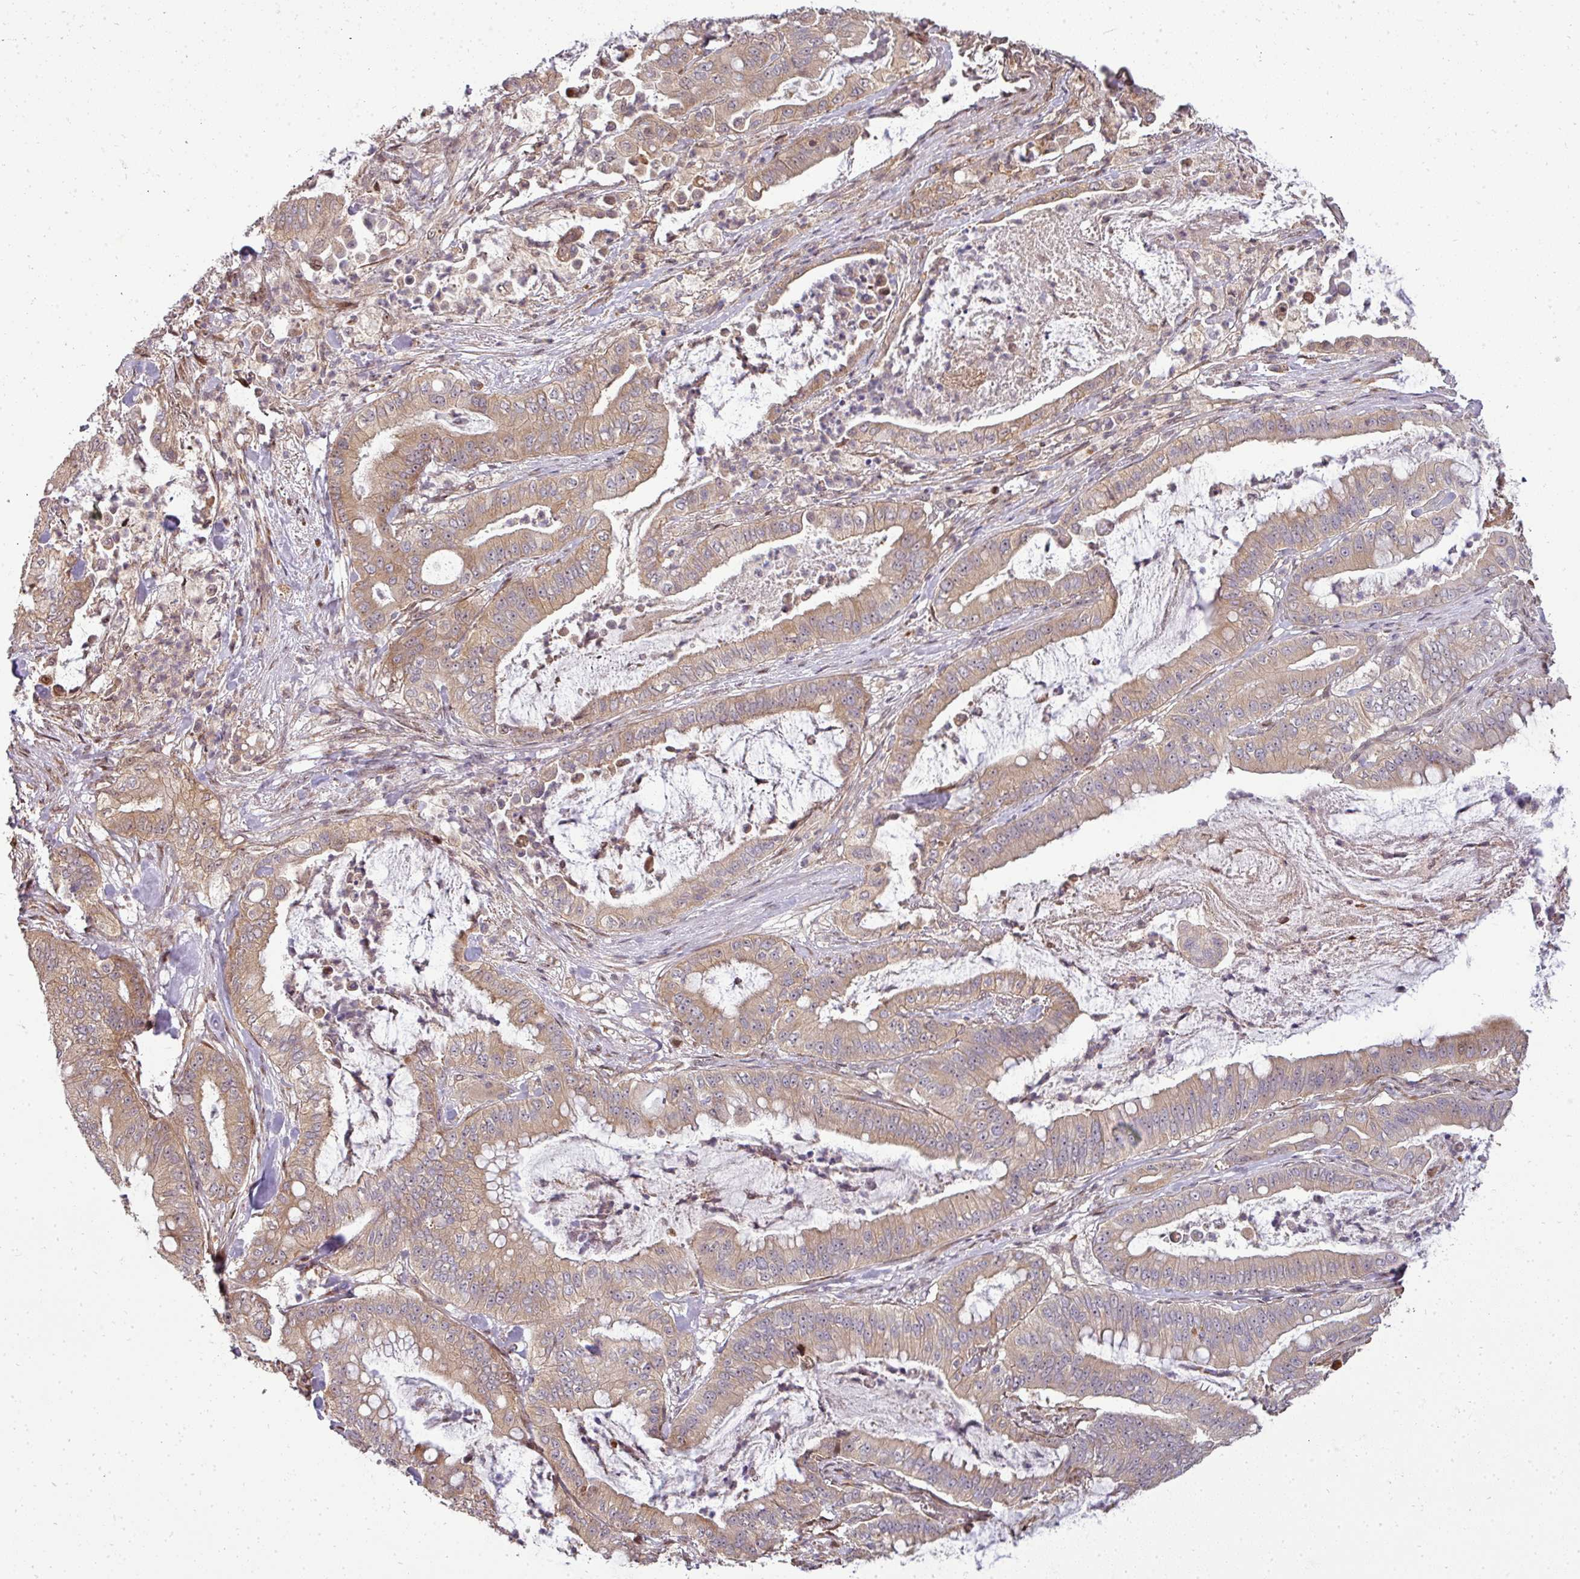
{"staining": {"intensity": "moderate", "quantity": ">75%", "location": "cytoplasmic/membranous"}, "tissue": "pancreatic cancer", "cell_type": "Tumor cells", "image_type": "cancer", "snomed": [{"axis": "morphology", "description": "Adenocarcinoma, NOS"}, {"axis": "topography", "description": "Pancreas"}], "caption": "Brown immunohistochemical staining in pancreatic adenocarcinoma reveals moderate cytoplasmic/membranous staining in approximately >75% of tumor cells.", "gene": "PATZ1", "patient": {"sex": "male", "age": 71}}